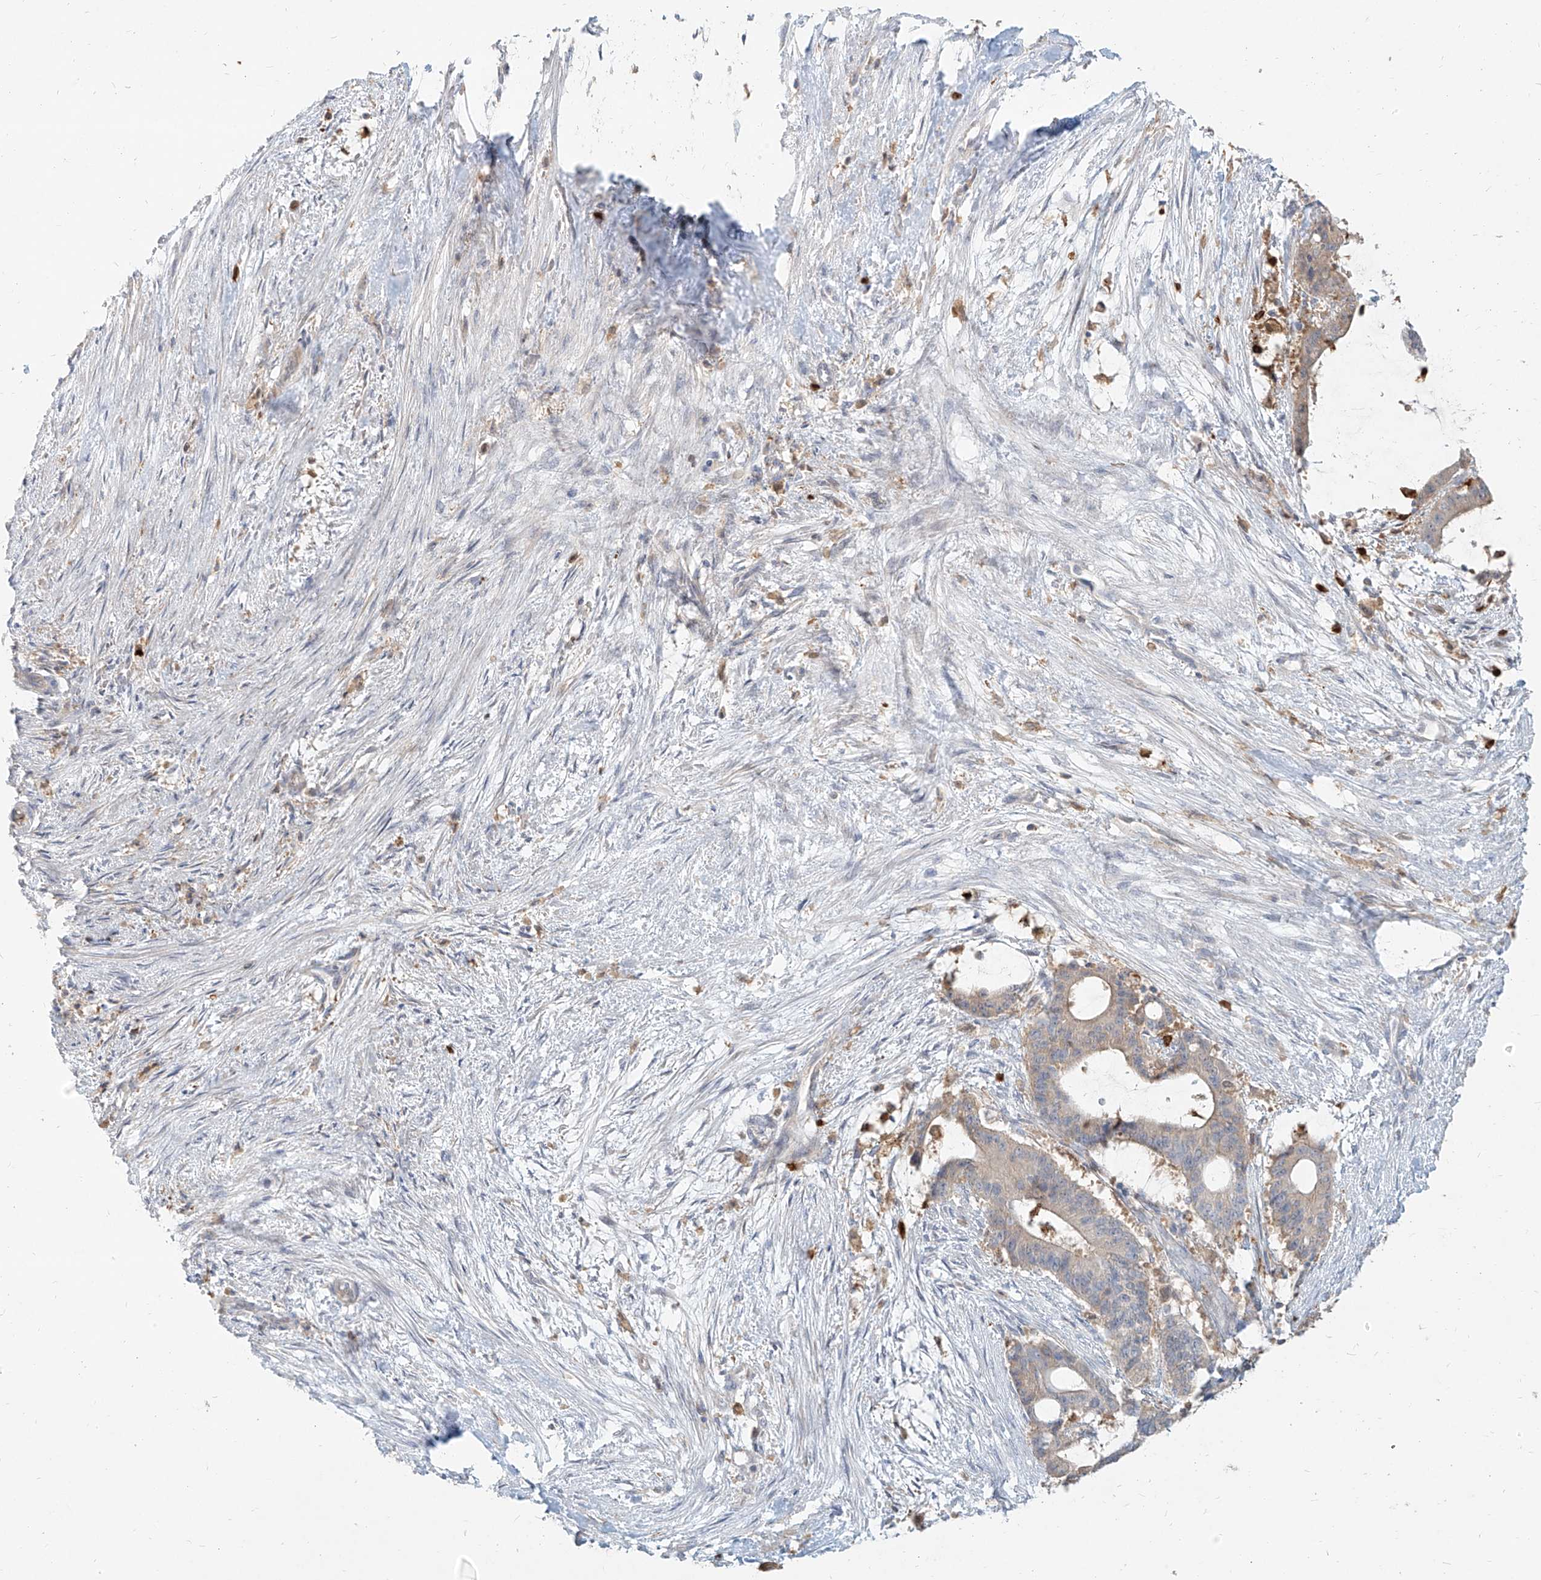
{"staining": {"intensity": "moderate", "quantity": "<25%", "location": "cytoplasmic/membranous"}, "tissue": "liver cancer", "cell_type": "Tumor cells", "image_type": "cancer", "snomed": [{"axis": "morphology", "description": "Normal tissue, NOS"}, {"axis": "morphology", "description": "Cholangiocarcinoma"}, {"axis": "topography", "description": "Liver"}, {"axis": "topography", "description": "Peripheral nerve tissue"}], "caption": "A brown stain shows moderate cytoplasmic/membranous staining of a protein in human liver cholangiocarcinoma tumor cells. (DAB IHC, brown staining for protein, blue staining for nuclei).", "gene": "PGD", "patient": {"sex": "female", "age": 73}}